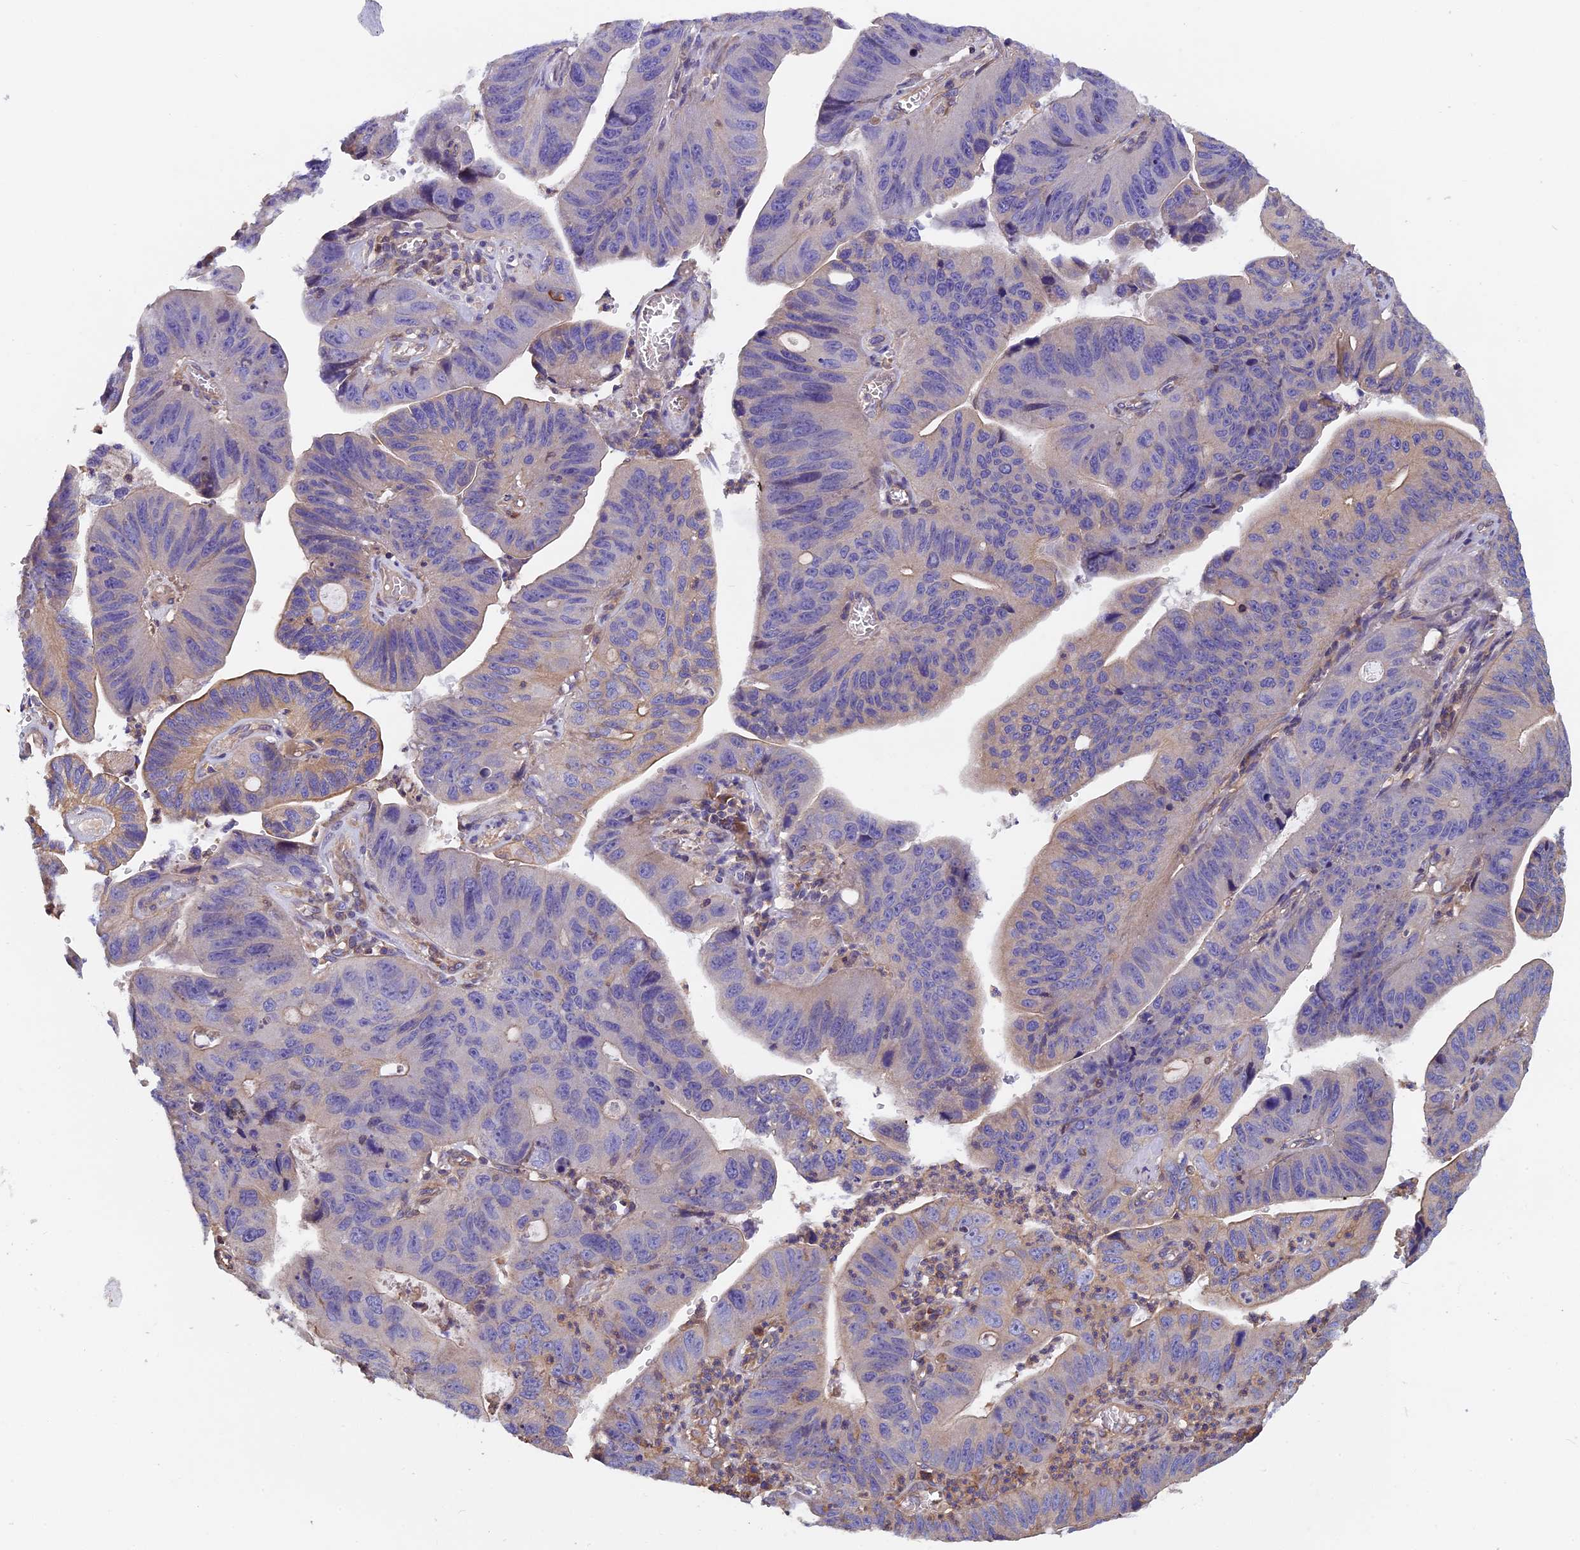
{"staining": {"intensity": "weak", "quantity": "<25%", "location": "cytoplasmic/membranous"}, "tissue": "stomach cancer", "cell_type": "Tumor cells", "image_type": "cancer", "snomed": [{"axis": "morphology", "description": "Adenocarcinoma, NOS"}, {"axis": "topography", "description": "Stomach"}], "caption": "Immunohistochemistry (IHC) histopathology image of human stomach cancer (adenocarcinoma) stained for a protein (brown), which exhibits no staining in tumor cells.", "gene": "CCDC153", "patient": {"sex": "male", "age": 59}}